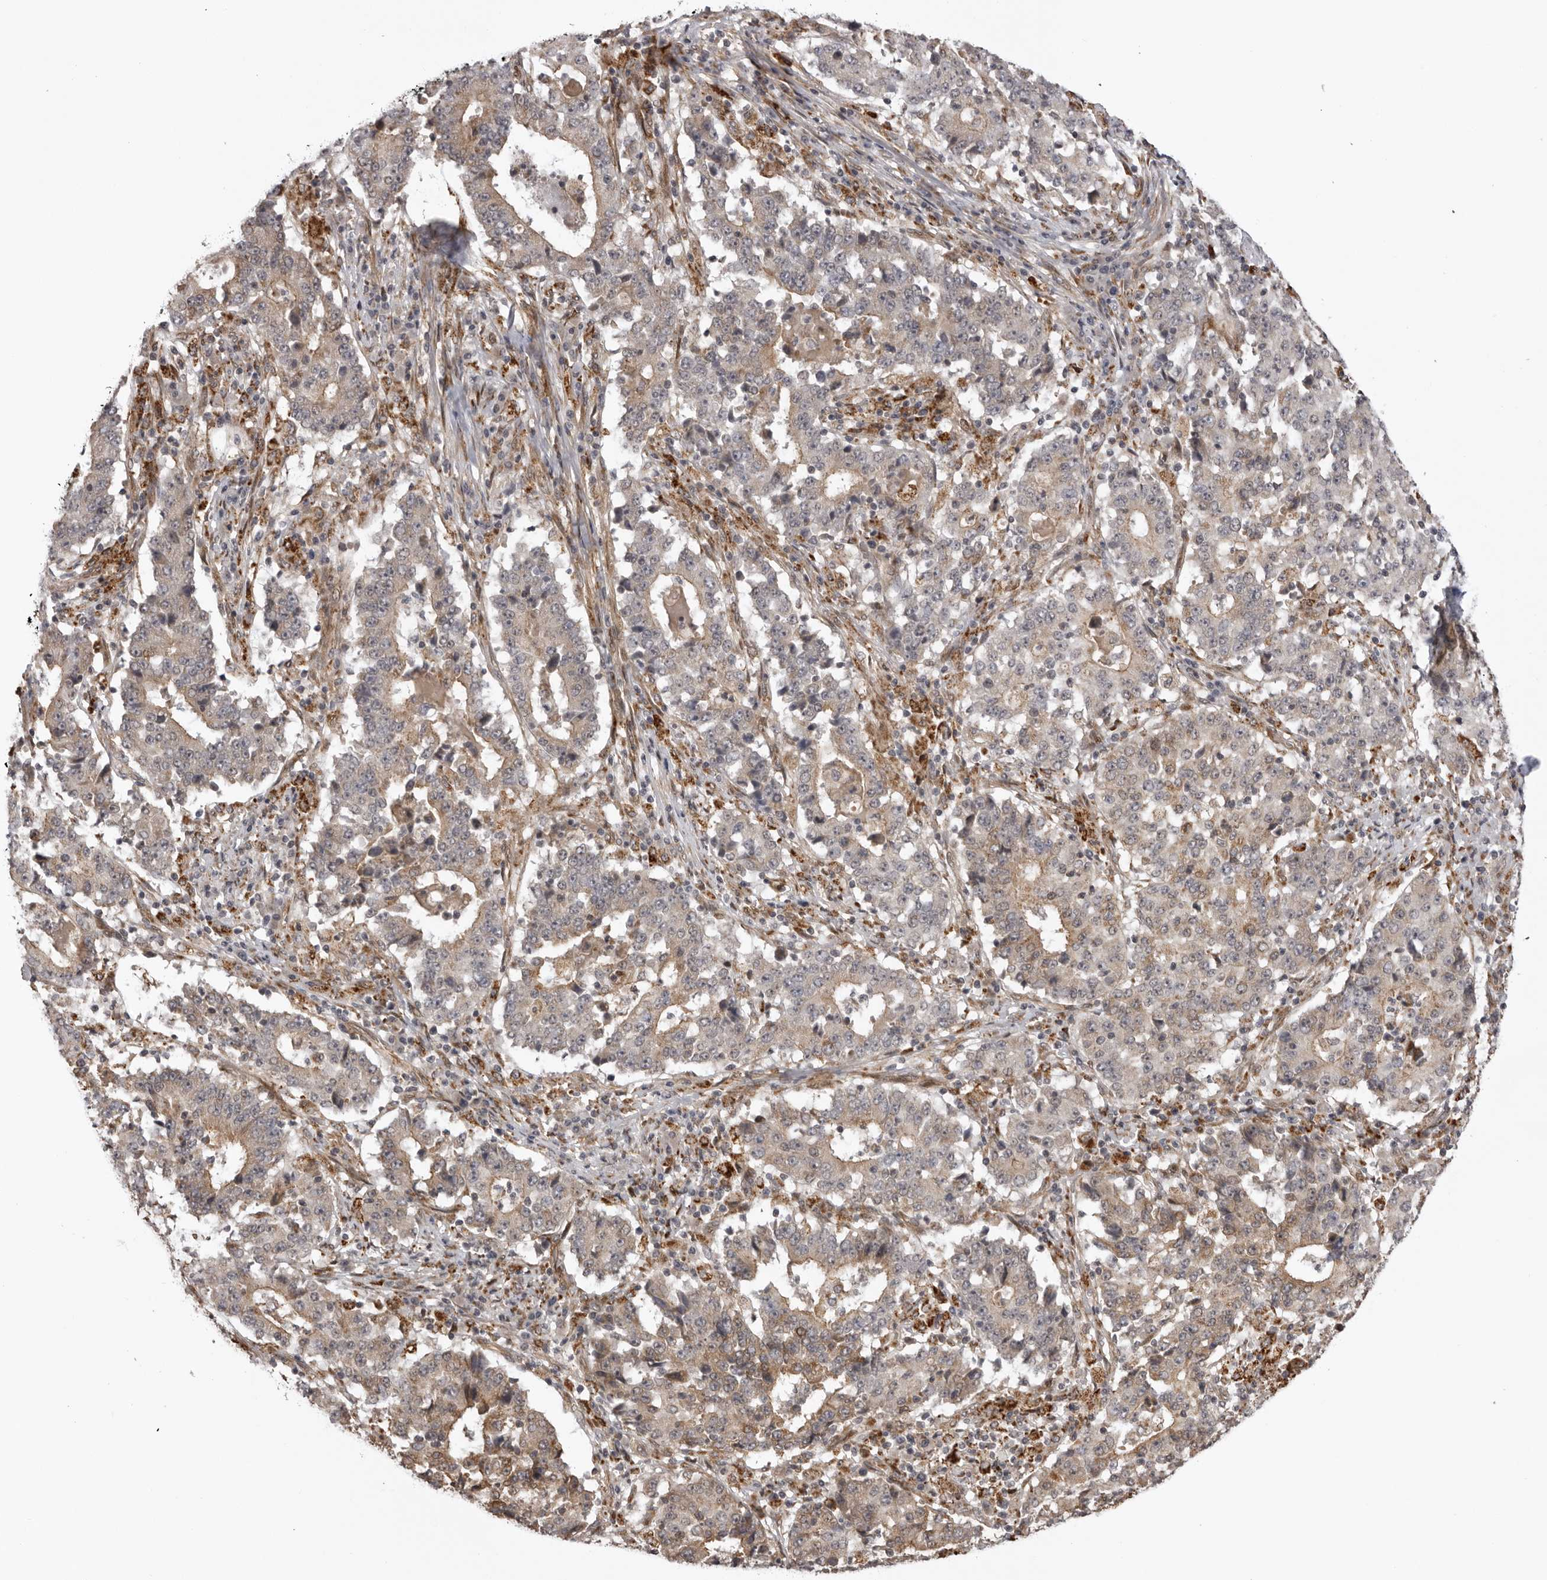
{"staining": {"intensity": "weak", "quantity": "<25%", "location": "cytoplasmic/membranous"}, "tissue": "stomach cancer", "cell_type": "Tumor cells", "image_type": "cancer", "snomed": [{"axis": "morphology", "description": "Adenocarcinoma, NOS"}, {"axis": "topography", "description": "Stomach"}], "caption": "The image shows no significant expression in tumor cells of stomach cancer (adenocarcinoma). (Immunohistochemistry, brightfield microscopy, high magnification).", "gene": "DNAH14", "patient": {"sex": "male", "age": 59}}